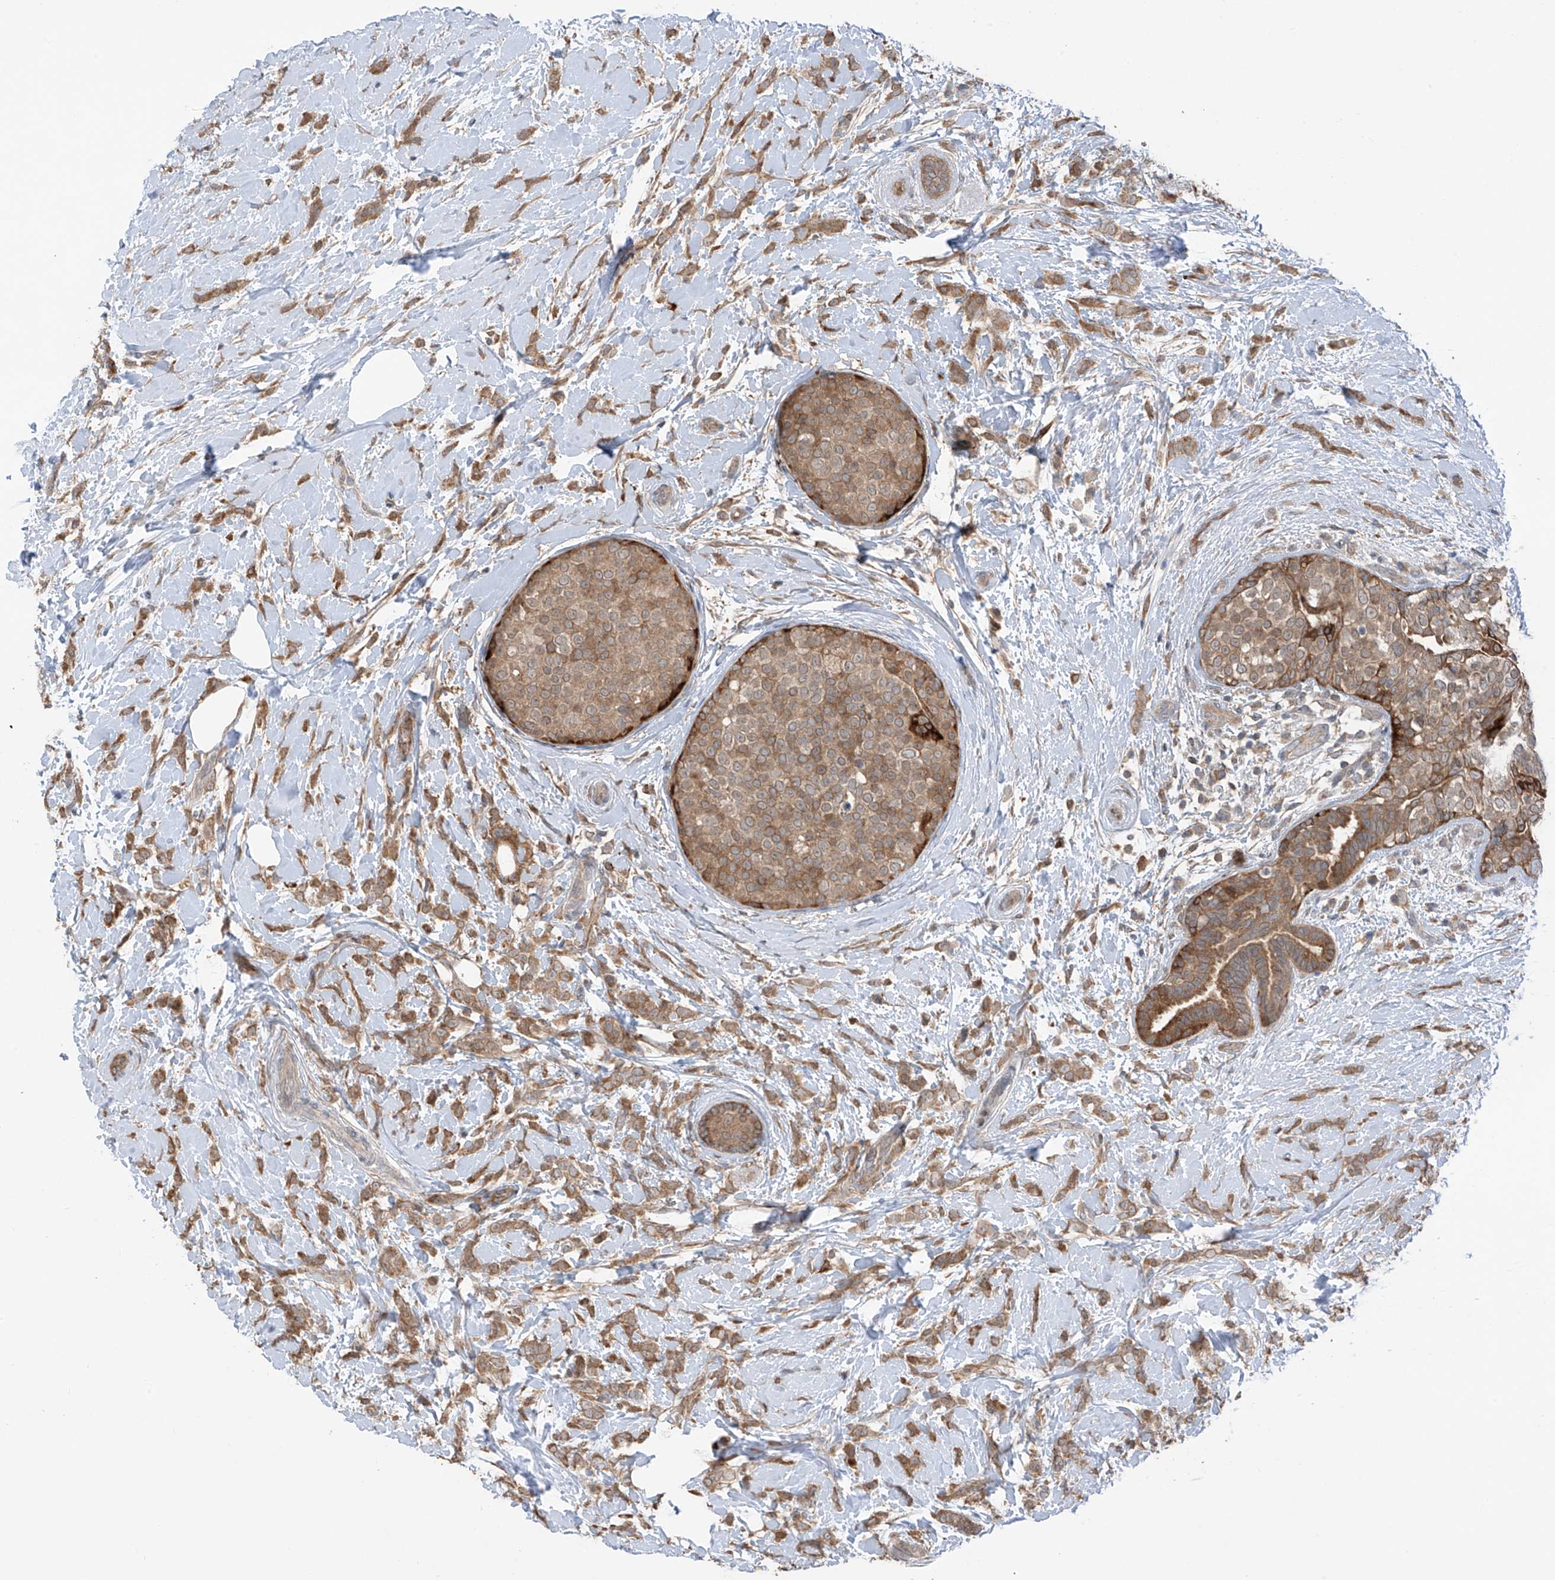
{"staining": {"intensity": "moderate", "quantity": ">75%", "location": "cytoplasmic/membranous"}, "tissue": "breast cancer", "cell_type": "Tumor cells", "image_type": "cancer", "snomed": [{"axis": "morphology", "description": "Lobular carcinoma, in situ"}, {"axis": "morphology", "description": "Lobular carcinoma"}, {"axis": "topography", "description": "Breast"}], "caption": "Immunohistochemical staining of human lobular carcinoma in situ (breast) exhibits medium levels of moderate cytoplasmic/membranous staining in about >75% of tumor cells. (DAB (3,3'-diaminobenzidine) = brown stain, brightfield microscopy at high magnification).", "gene": "SAMD3", "patient": {"sex": "female", "age": 41}}